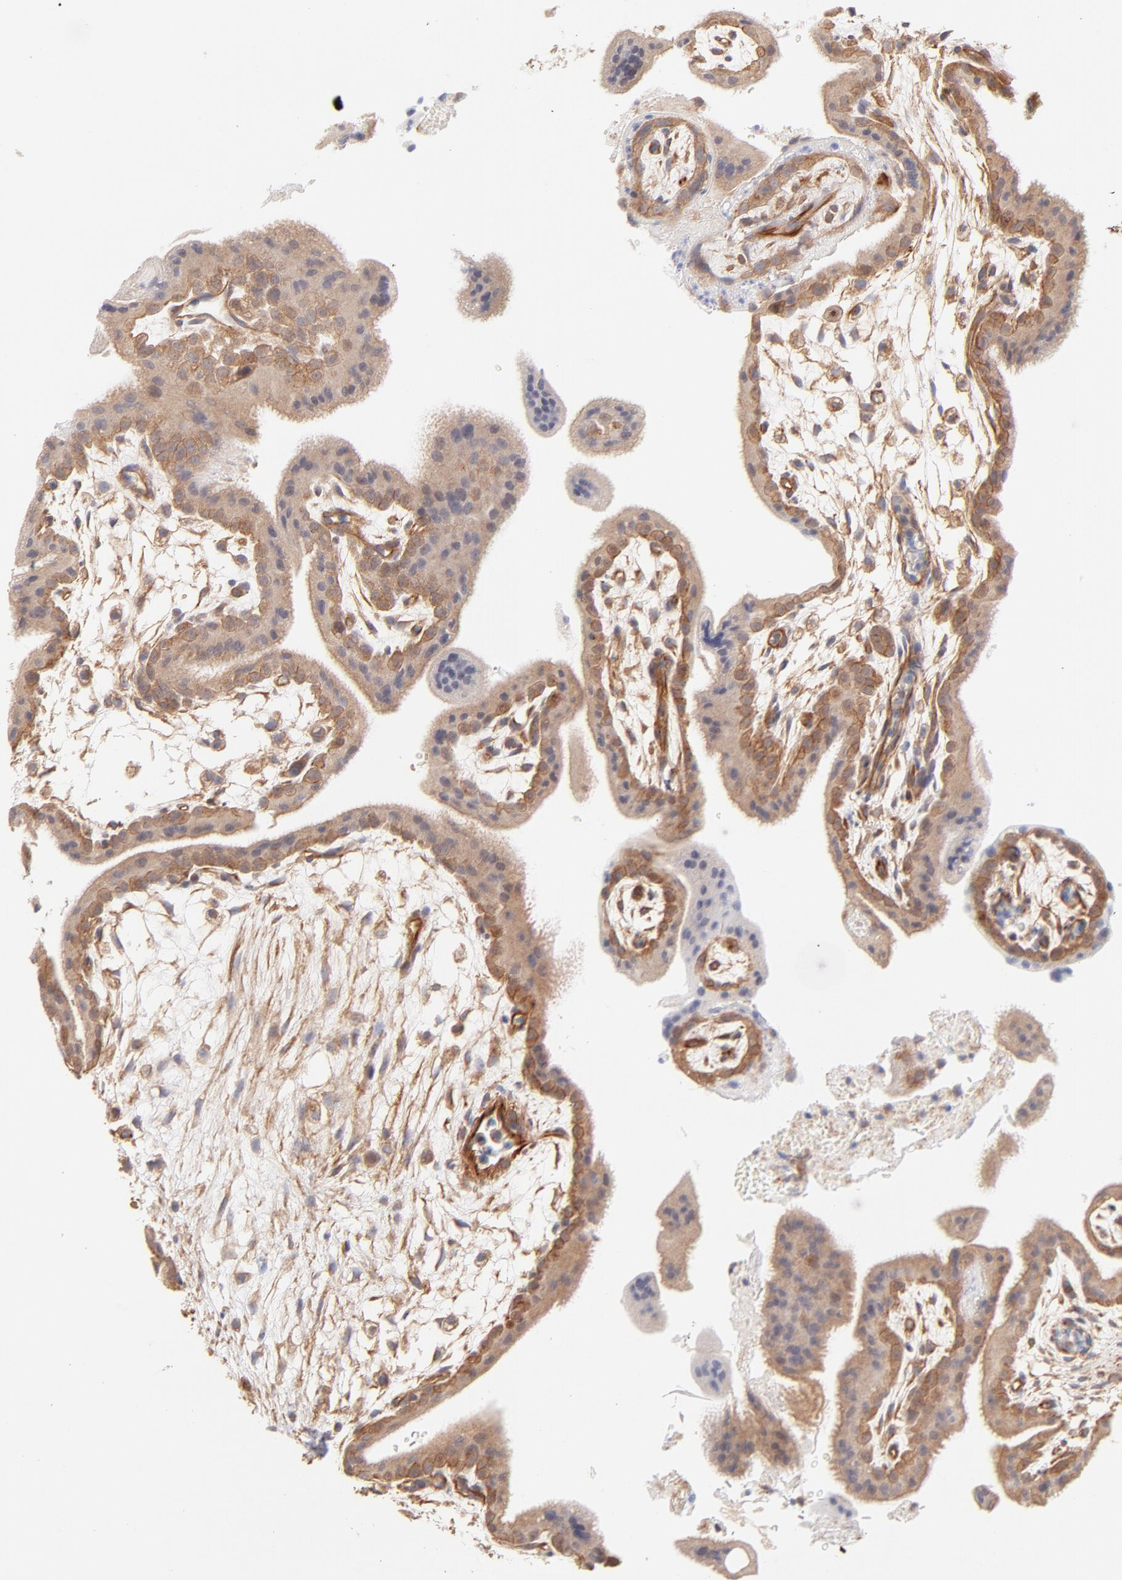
{"staining": {"intensity": "moderate", "quantity": ">75%", "location": "cytoplasmic/membranous"}, "tissue": "placenta", "cell_type": "Trophoblastic cells", "image_type": "normal", "snomed": [{"axis": "morphology", "description": "Normal tissue, NOS"}, {"axis": "topography", "description": "Placenta"}], "caption": "Immunohistochemistry (IHC) of benign placenta exhibits medium levels of moderate cytoplasmic/membranous staining in about >75% of trophoblastic cells.", "gene": "LDLRAP1", "patient": {"sex": "female", "age": 35}}